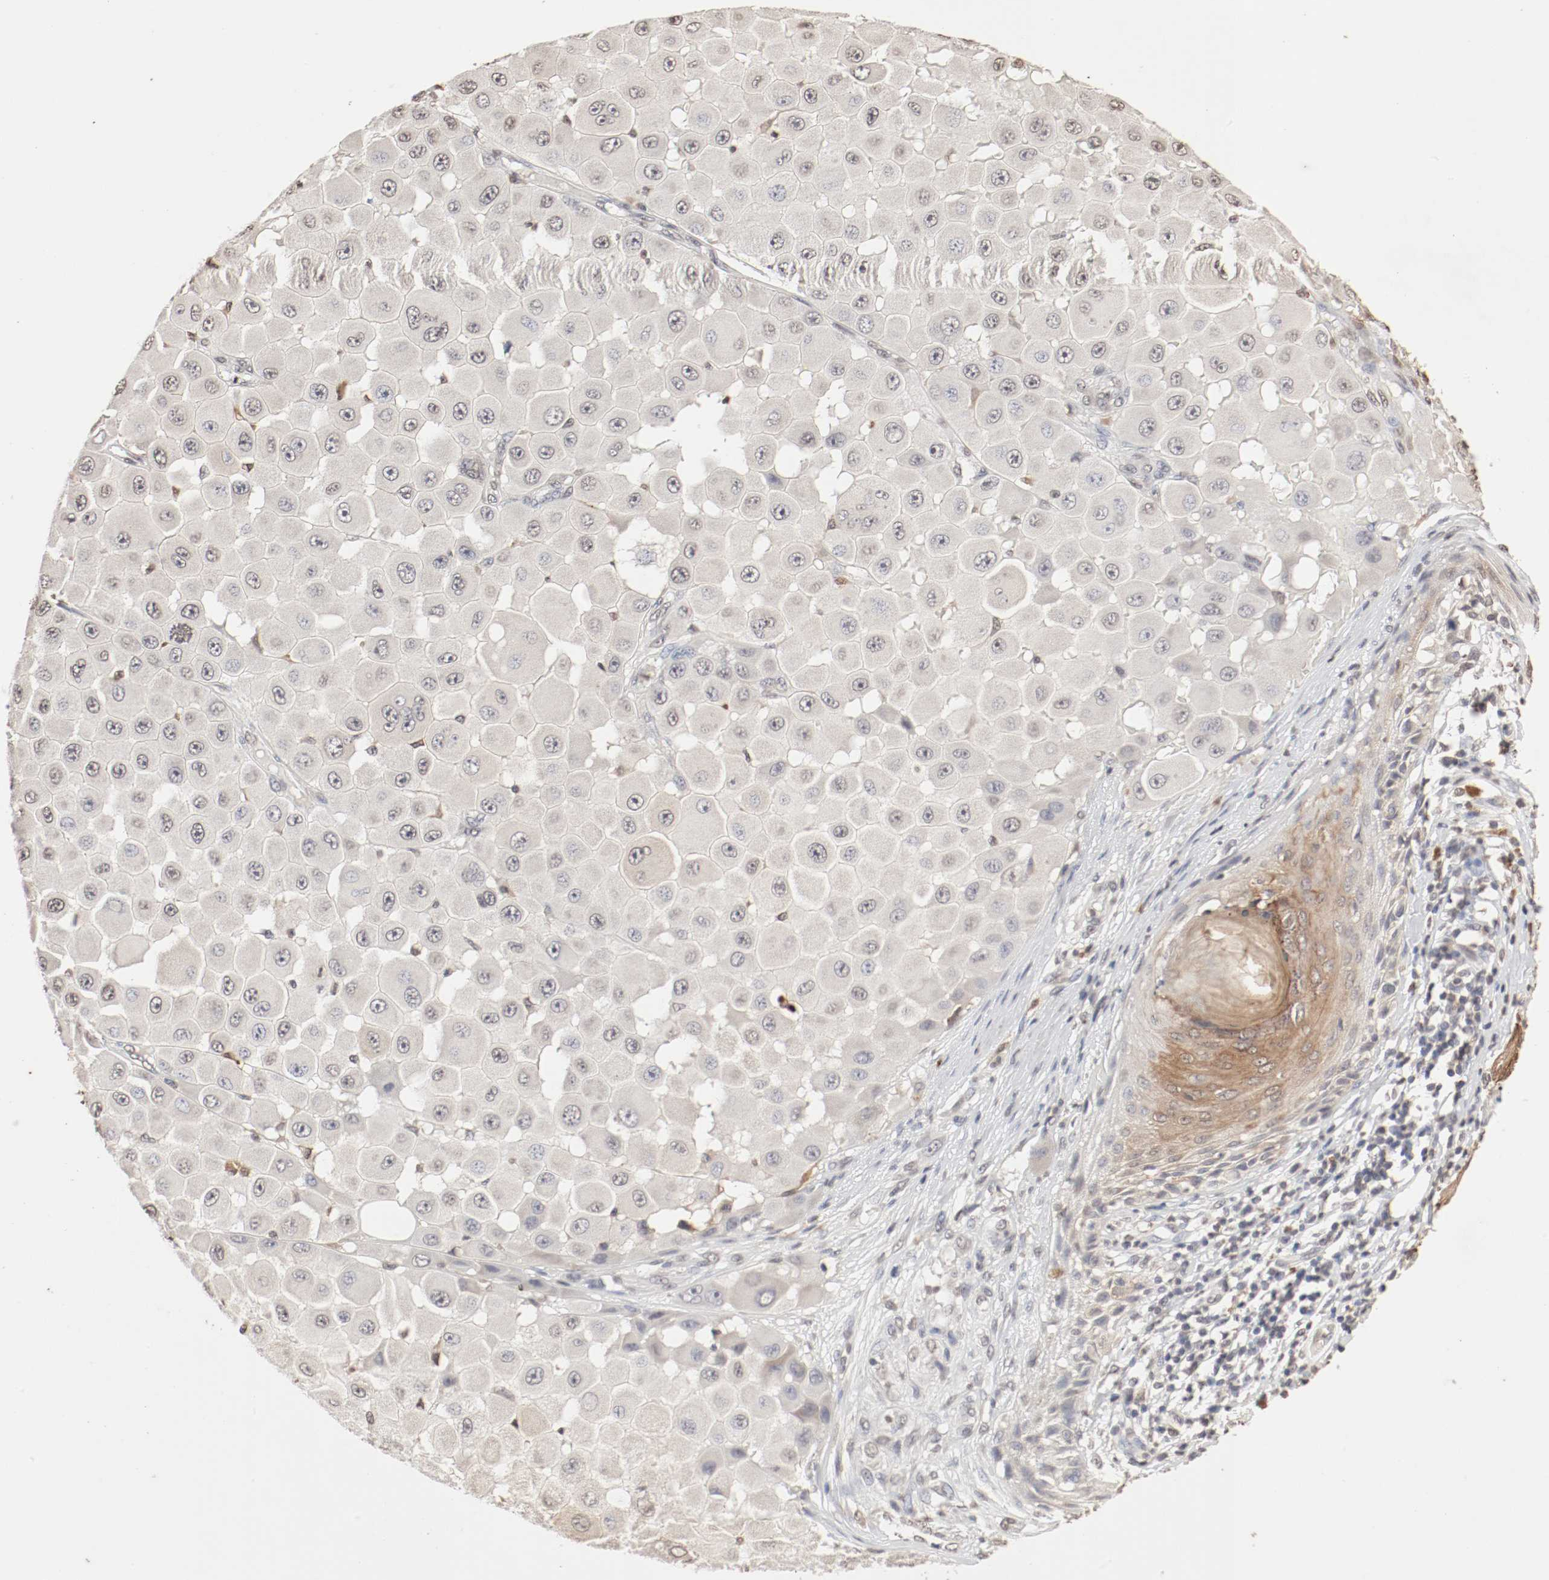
{"staining": {"intensity": "negative", "quantity": "none", "location": "none"}, "tissue": "melanoma", "cell_type": "Tumor cells", "image_type": "cancer", "snomed": [{"axis": "morphology", "description": "Malignant melanoma, NOS"}, {"axis": "topography", "description": "Skin"}], "caption": "Tumor cells are negative for brown protein staining in melanoma.", "gene": "WASL", "patient": {"sex": "female", "age": 81}}